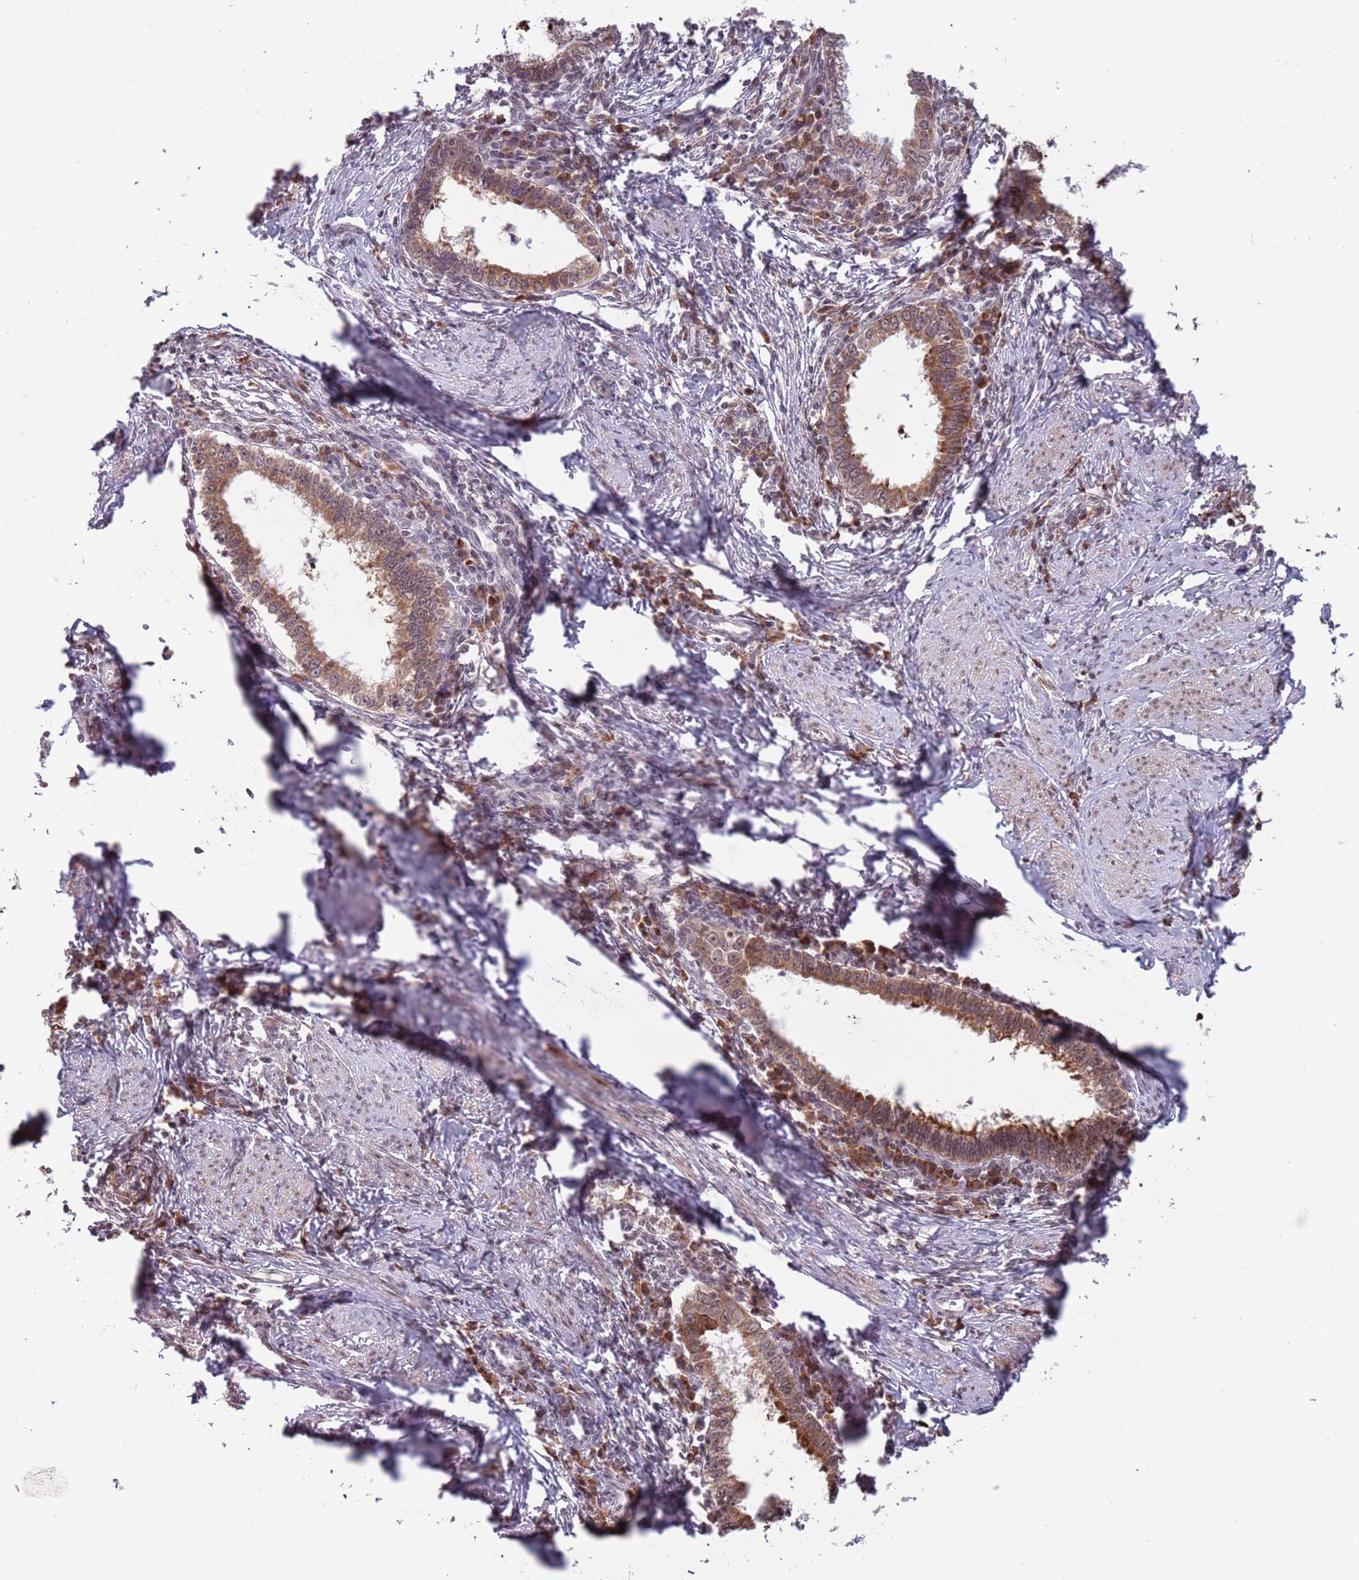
{"staining": {"intensity": "moderate", "quantity": ">75%", "location": "cytoplasmic/membranous,nuclear"}, "tissue": "cervical cancer", "cell_type": "Tumor cells", "image_type": "cancer", "snomed": [{"axis": "morphology", "description": "Adenocarcinoma, NOS"}, {"axis": "topography", "description": "Cervix"}], "caption": "This image shows immunohistochemistry staining of human adenocarcinoma (cervical), with medium moderate cytoplasmic/membranous and nuclear expression in about >75% of tumor cells.", "gene": "BARD1", "patient": {"sex": "female", "age": 36}}